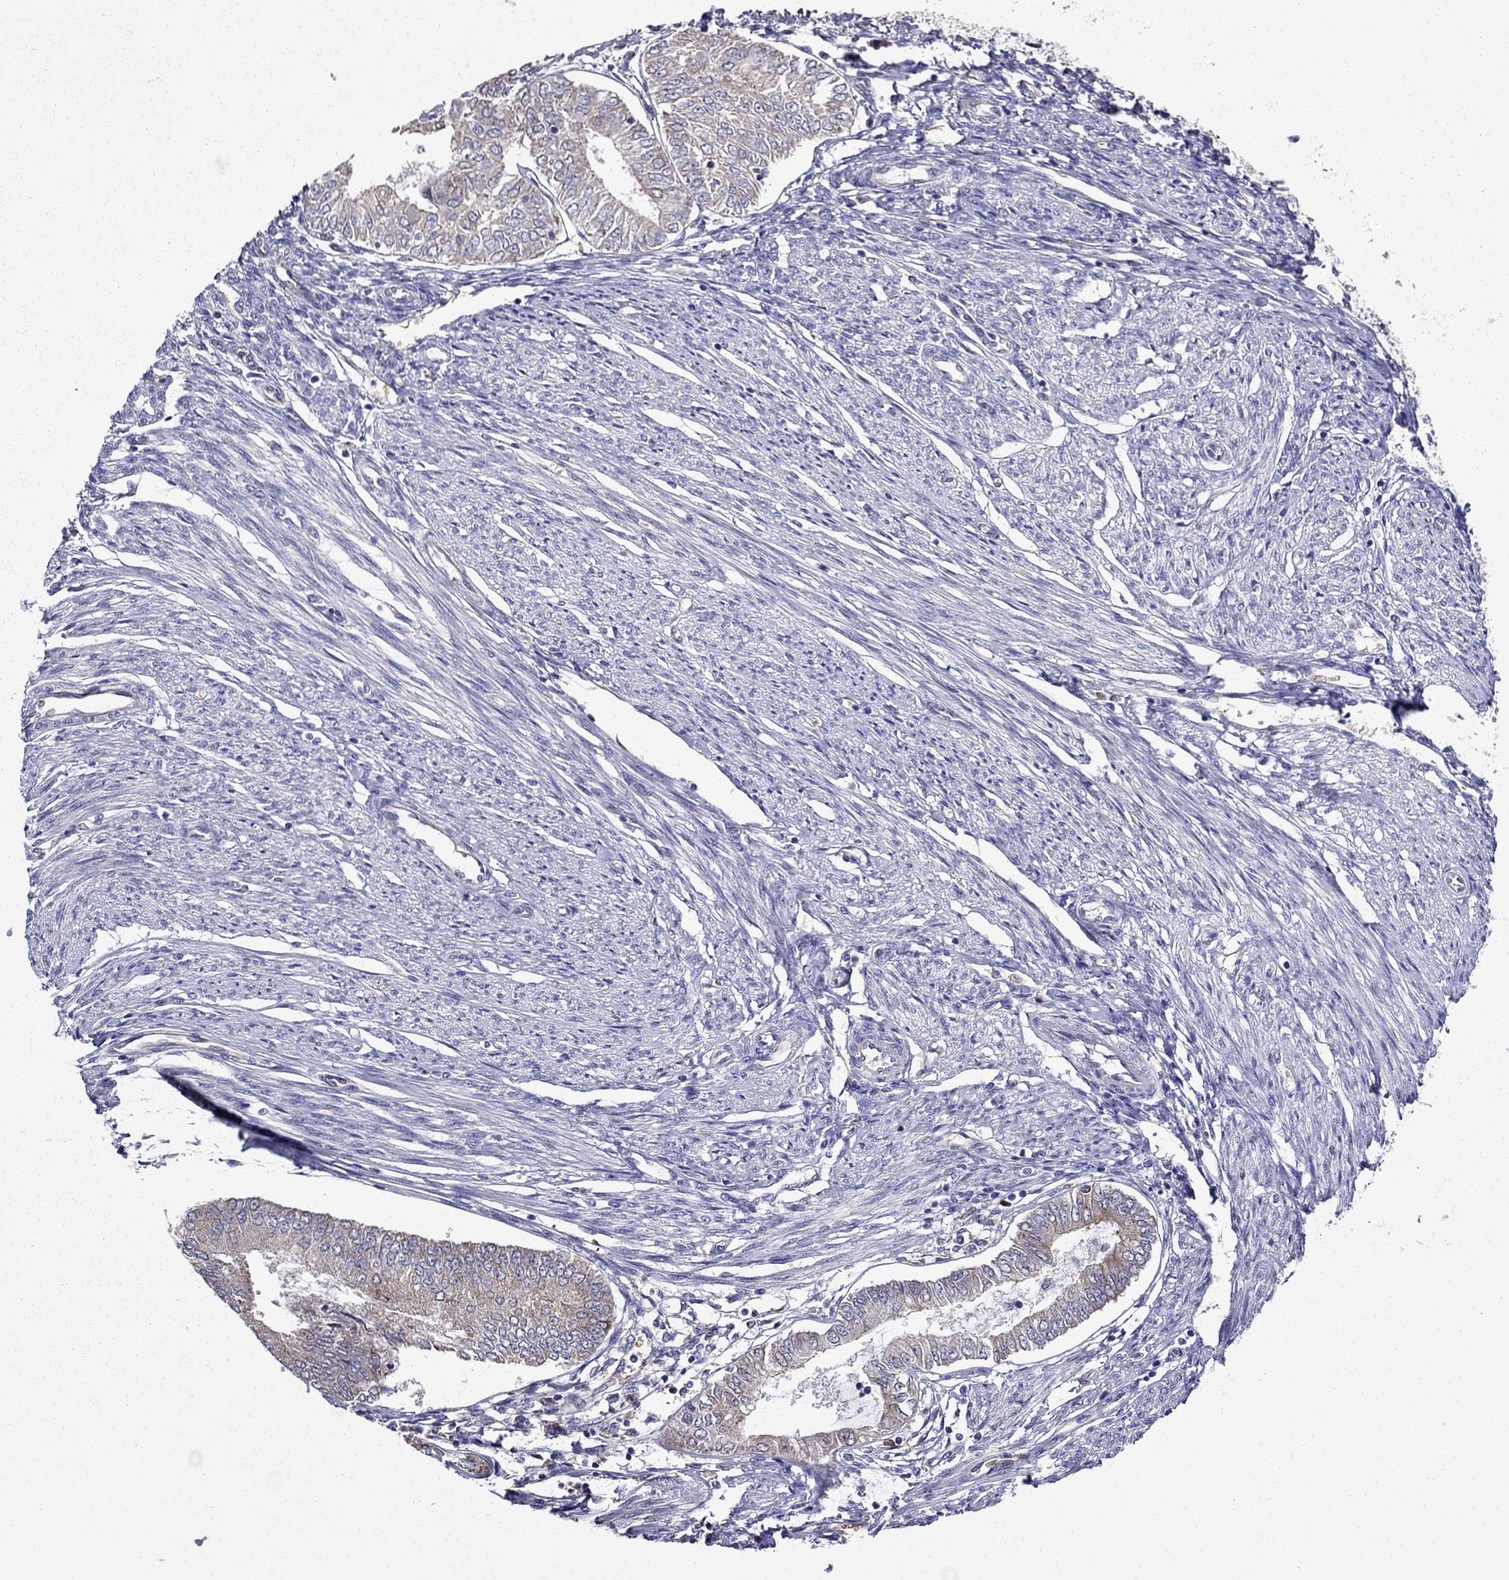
{"staining": {"intensity": "weak", "quantity": "25%-75%", "location": "cytoplasmic/membranous"}, "tissue": "endometrial cancer", "cell_type": "Tumor cells", "image_type": "cancer", "snomed": [{"axis": "morphology", "description": "Adenocarcinoma, NOS"}, {"axis": "topography", "description": "Endometrium"}], "caption": "The photomicrograph reveals a brown stain indicating the presence of a protein in the cytoplasmic/membranous of tumor cells in endometrial adenocarcinoma.", "gene": "ADAM28", "patient": {"sex": "female", "age": 68}}